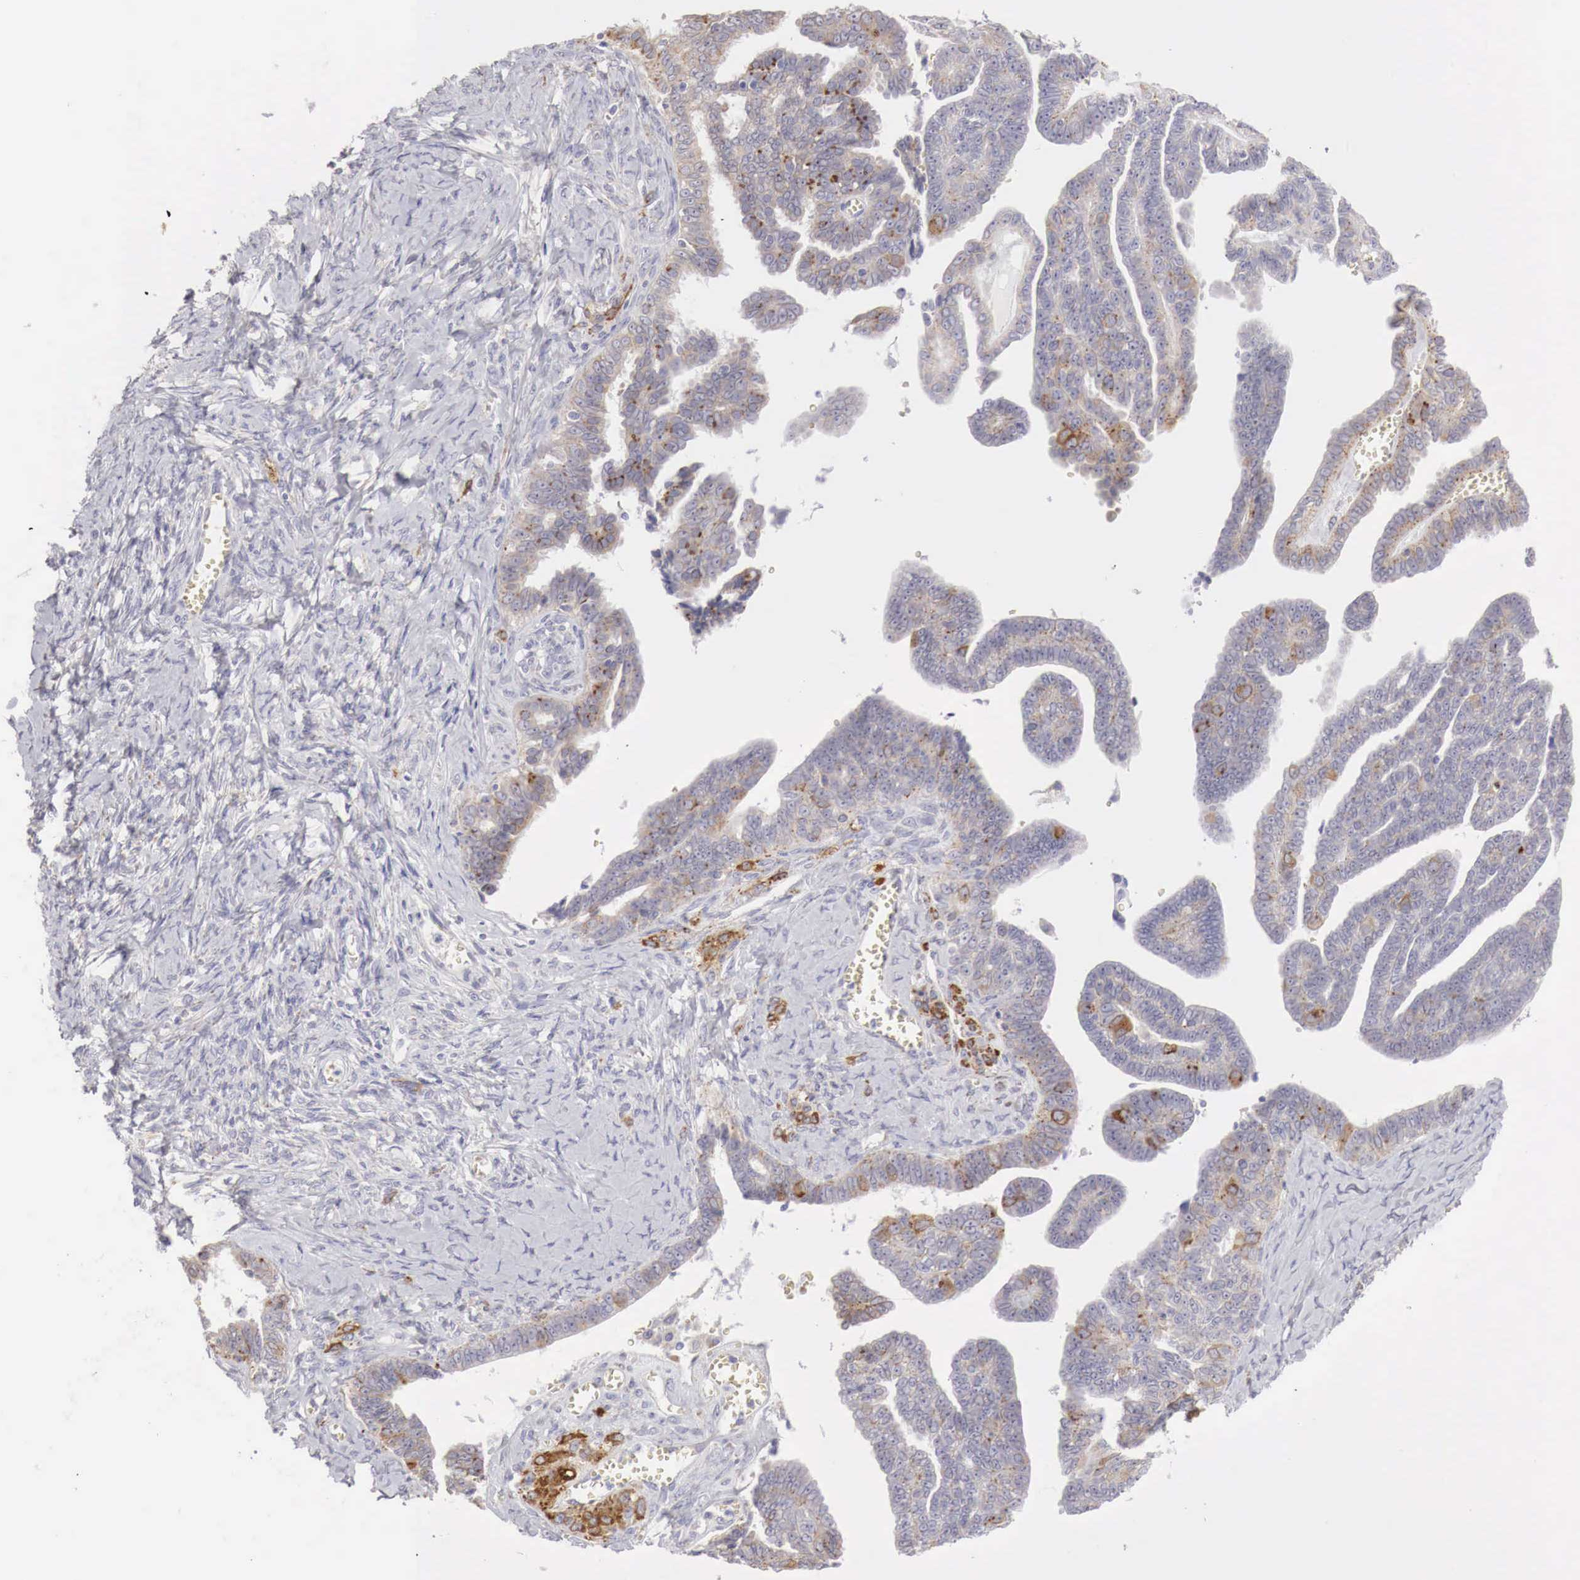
{"staining": {"intensity": "weak", "quantity": "25%-75%", "location": "cytoplasmic/membranous"}, "tissue": "ovarian cancer", "cell_type": "Tumor cells", "image_type": "cancer", "snomed": [{"axis": "morphology", "description": "Cystadenocarcinoma, serous, NOS"}, {"axis": "topography", "description": "Ovary"}], "caption": "A brown stain highlights weak cytoplasmic/membranous staining of a protein in human serous cystadenocarcinoma (ovarian) tumor cells. (IHC, brightfield microscopy, high magnification).", "gene": "NSDHL", "patient": {"sex": "female", "age": 71}}